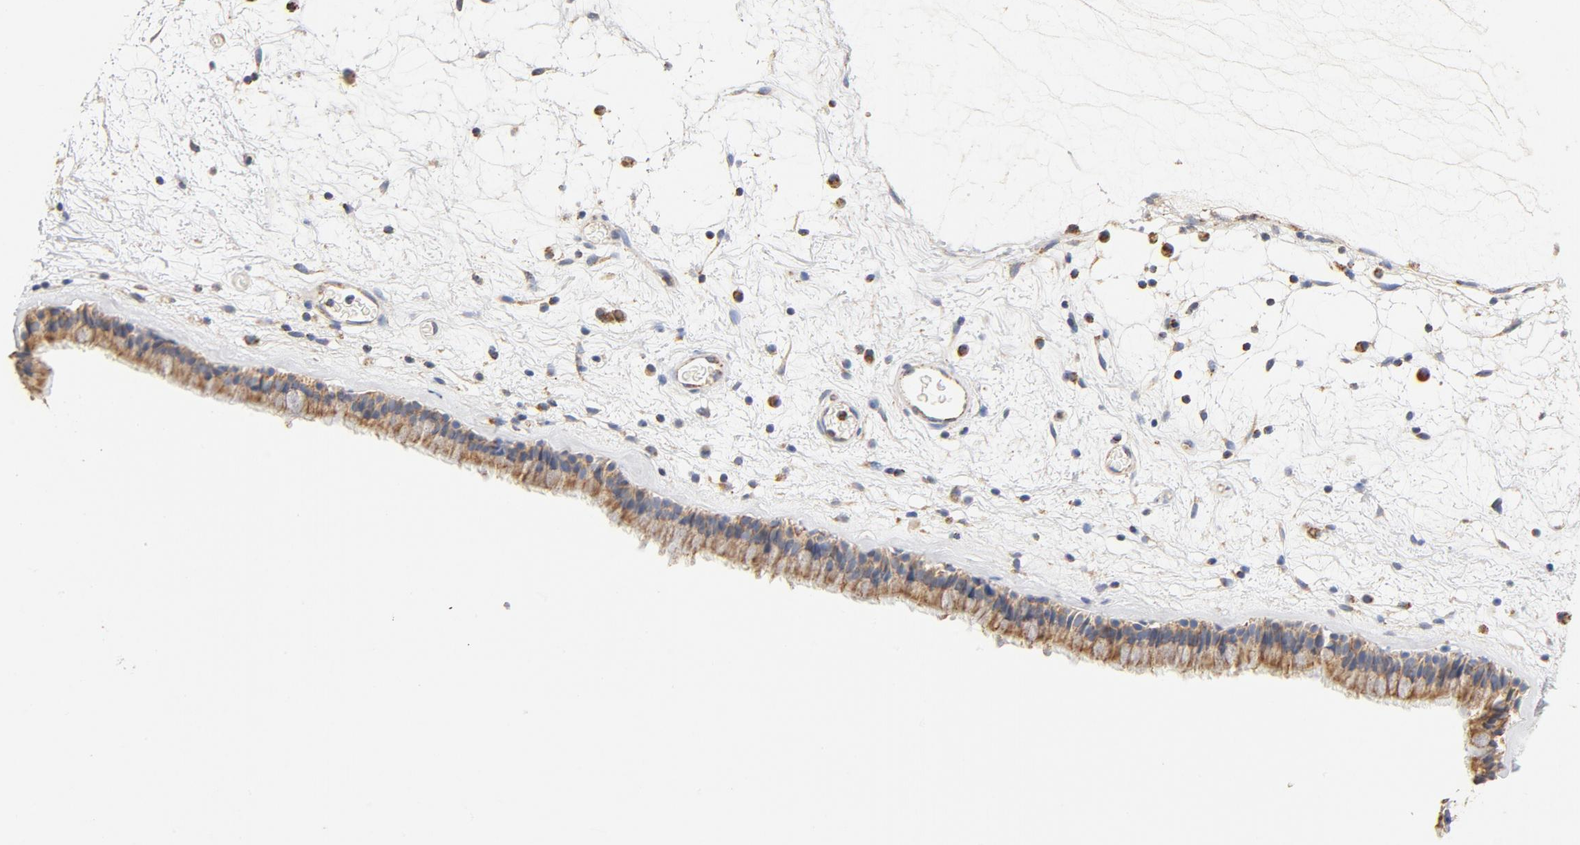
{"staining": {"intensity": "moderate", "quantity": ">75%", "location": "cytoplasmic/membranous"}, "tissue": "nasopharynx", "cell_type": "Respiratory epithelial cells", "image_type": "normal", "snomed": [{"axis": "morphology", "description": "Normal tissue, NOS"}, {"axis": "morphology", "description": "Inflammation, NOS"}, {"axis": "topography", "description": "Nasopharynx"}], "caption": "Nasopharynx stained with DAB IHC exhibits medium levels of moderate cytoplasmic/membranous positivity in approximately >75% of respiratory epithelial cells.", "gene": "COX4I1", "patient": {"sex": "male", "age": 48}}